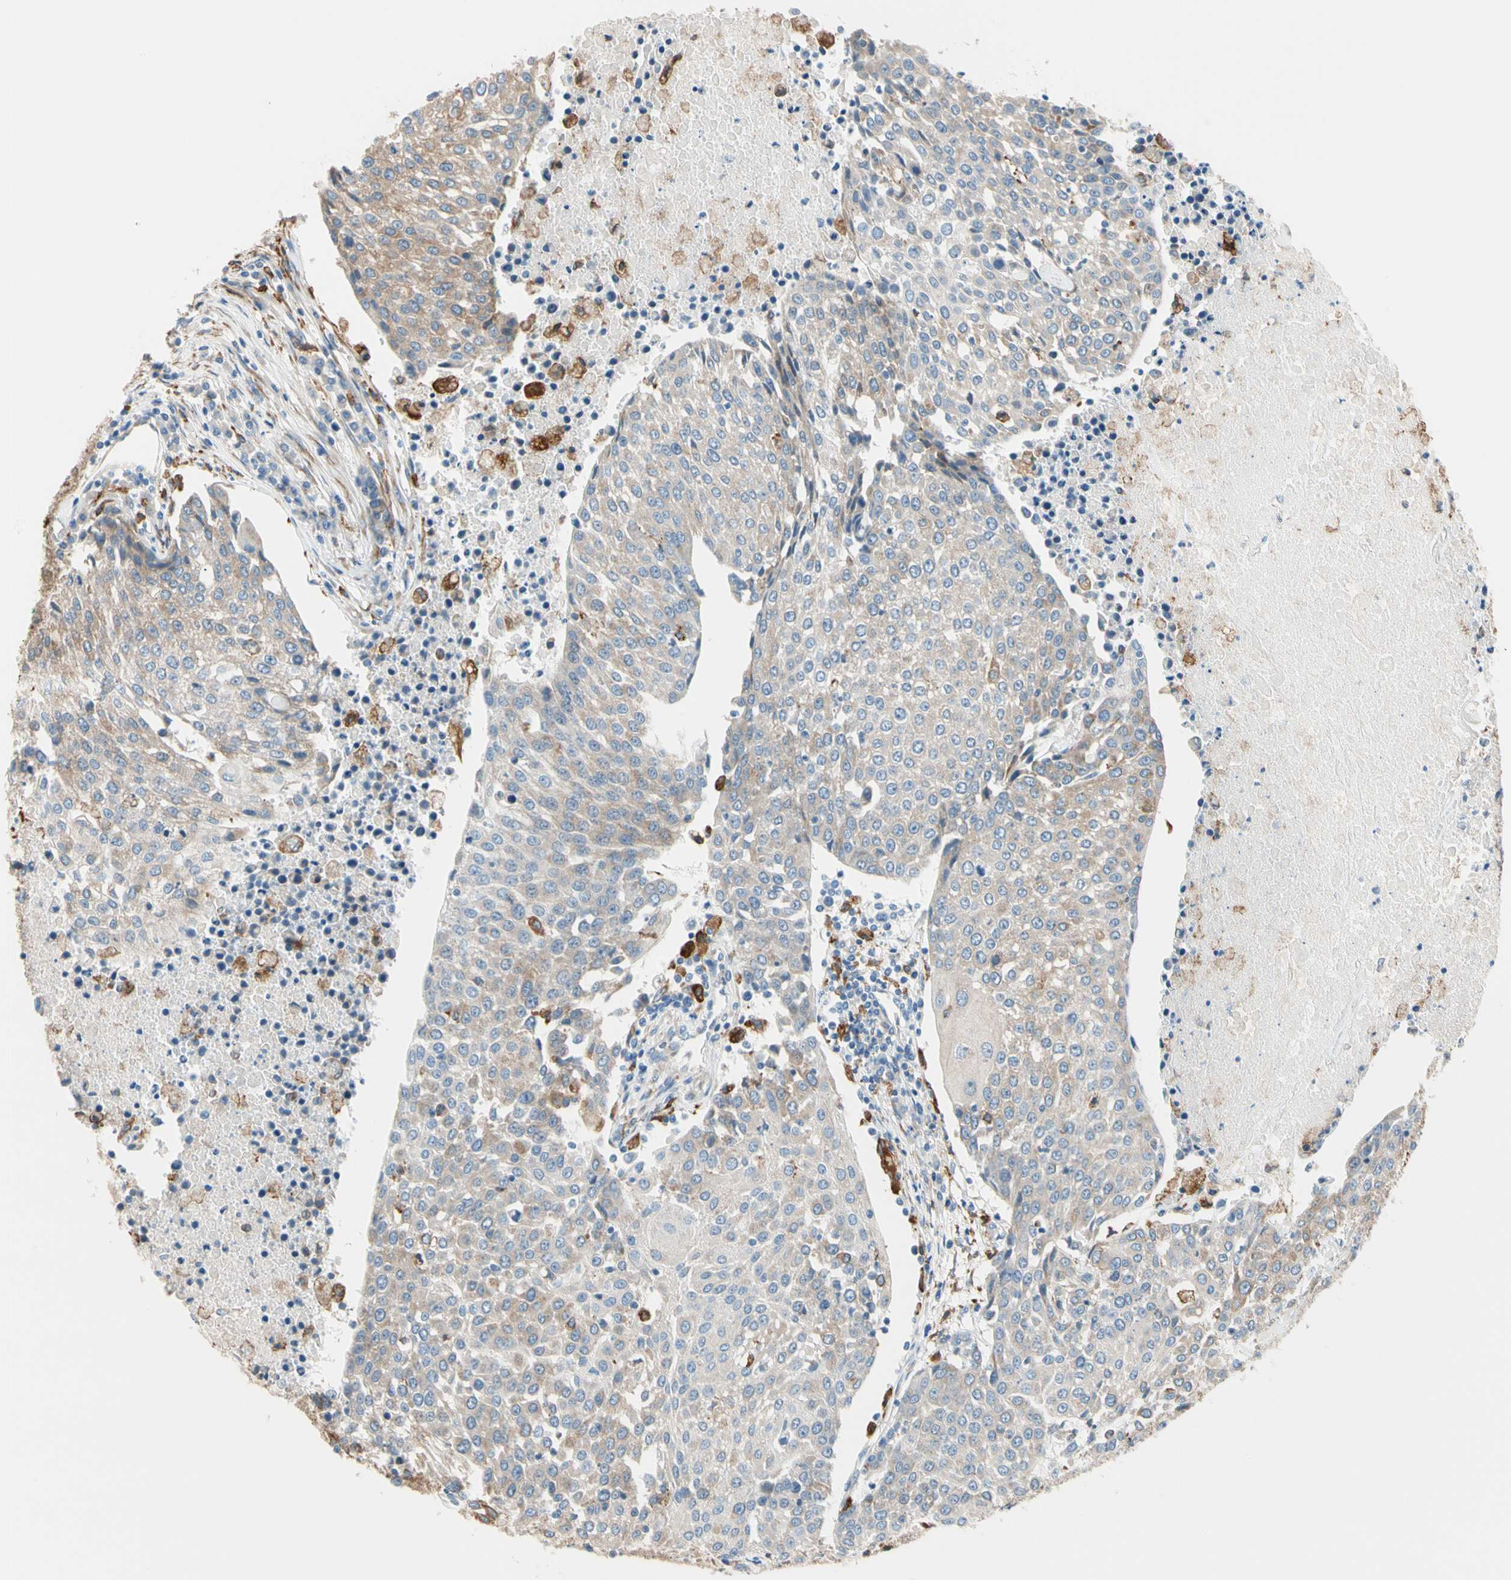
{"staining": {"intensity": "weak", "quantity": "25%-75%", "location": "cytoplasmic/membranous"}, "tissue": "urothelial cancer", "cell_type": "Tumor cells", "image_type": "cancer", "snomed": [{"axis": "morphology", "description": "Urothelial carcinoma, High grade"}, {"axis": "topography", "description": "Urinary bladder"}], "caption": "Immunohistochemistry (IHC) of human high-grade urothelial carcinoma displays low levels of weak cytoplasmic/membranous positivity in about 25%-75% of tumor cells. (DAB IHC, brown staining for protein, blue staining for nuclei).", "gene": "LRPAP1", "patient": {"sex": "female", "age": 85}}